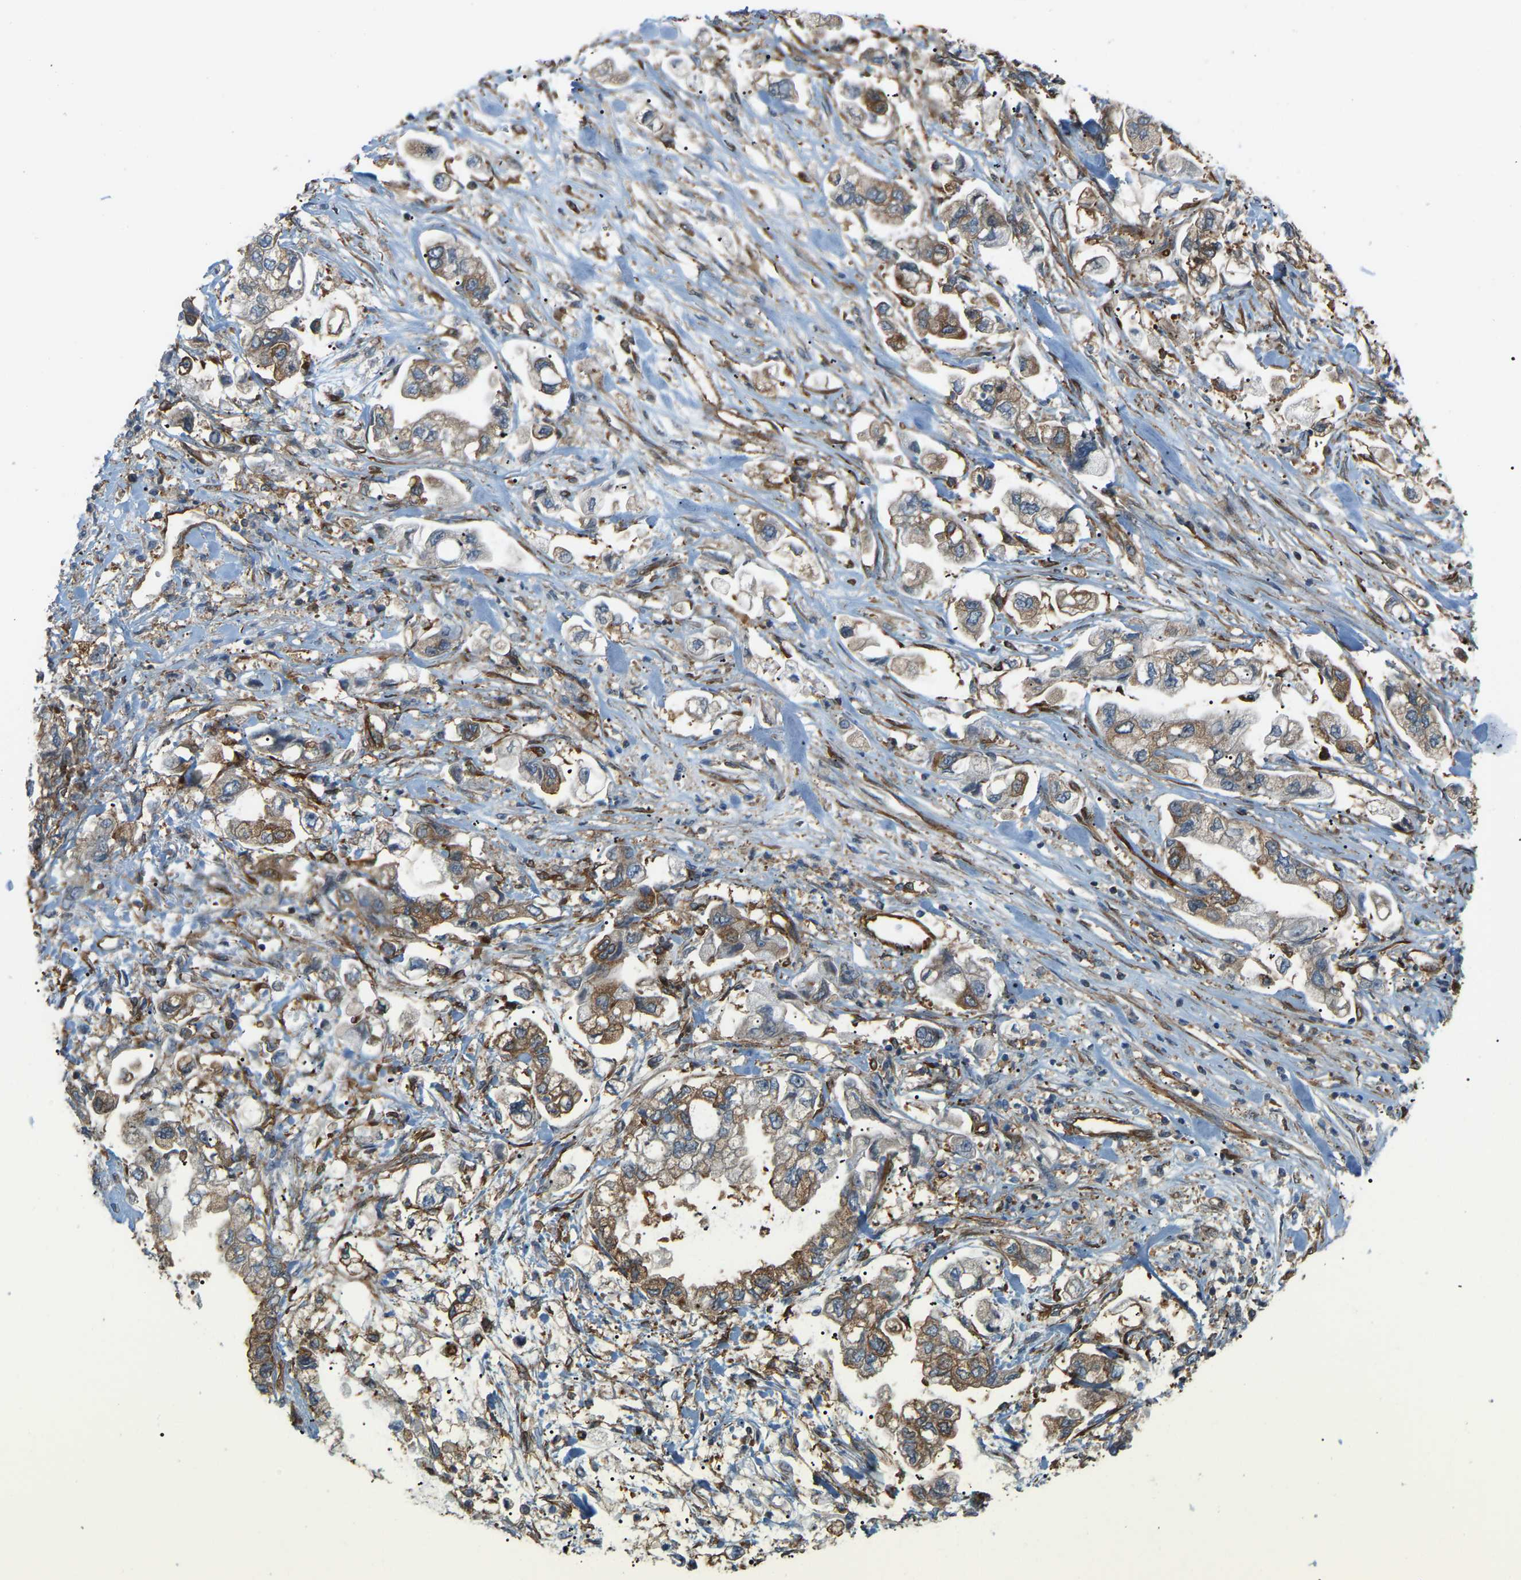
{"staining": {"intensity": "moderate", "quantity": "25%-75%", "location": "cytoplasmic/membranous"}, "tissue": "stomach cancer", "cell_type": "Tumor cells", "image_type": "cancer", "snomed": [{"axis": "morphology", "description": "Normal tissue, NOS"}, {"axis": "morphology", "description": "Adenocarcinoma, NOS"}, {"axis": "topography", "description": "Stomach"}], "caption": "This photomicrograph shows immunohistochemistry staining of stomach cancer, with medium moderate cytoplasmic/membranous expression in approximately 25%-75% of tumor cells.", "gene": "PICALM", "patient": {"sex": "male", "age": 62}}